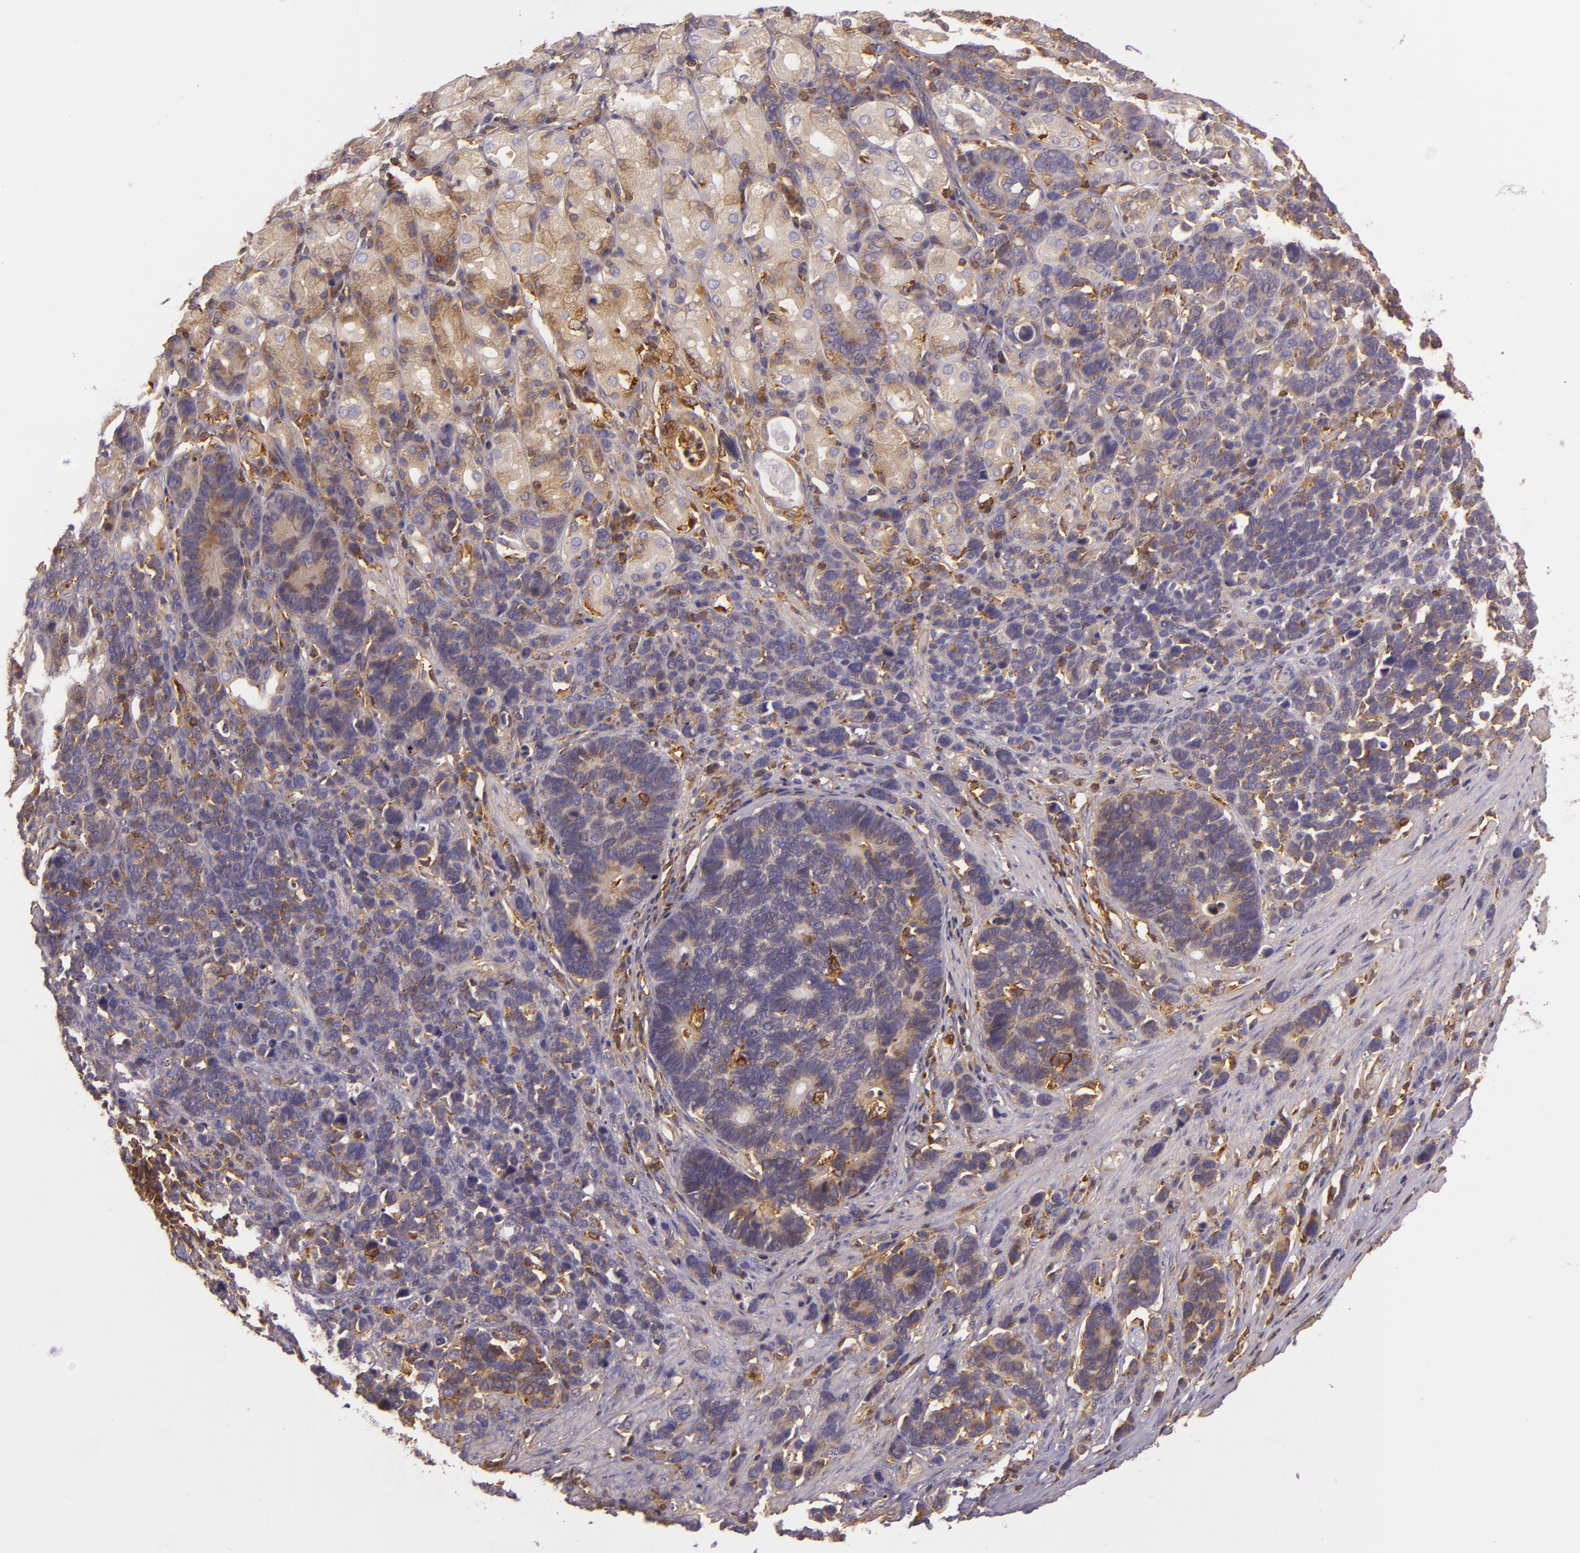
{"staining": {"intensity": "negative", "quantity": "none", "location": "none"}, "tissue": "stomach cancer", "cell_type": "Tumor cells", "image_type": "cancer", "snomed": [{"axis": "morphology", "description": "Adenocarcinoma, NOS"}, {"axis": "topography", "description": "Stomach, upper"}], "caption": "IHC of human stomach cancer (adenocarcinoma) shows no staining in tumor cells. Brightfield microscopy of immunohistochemistry stained with DAB (3,3'-diaminobenzidine) (brown) and hematoxylin (blue), captured at high magnification.", "gene": "TLN1", "patient": {"sex": "male", "age": 71}}